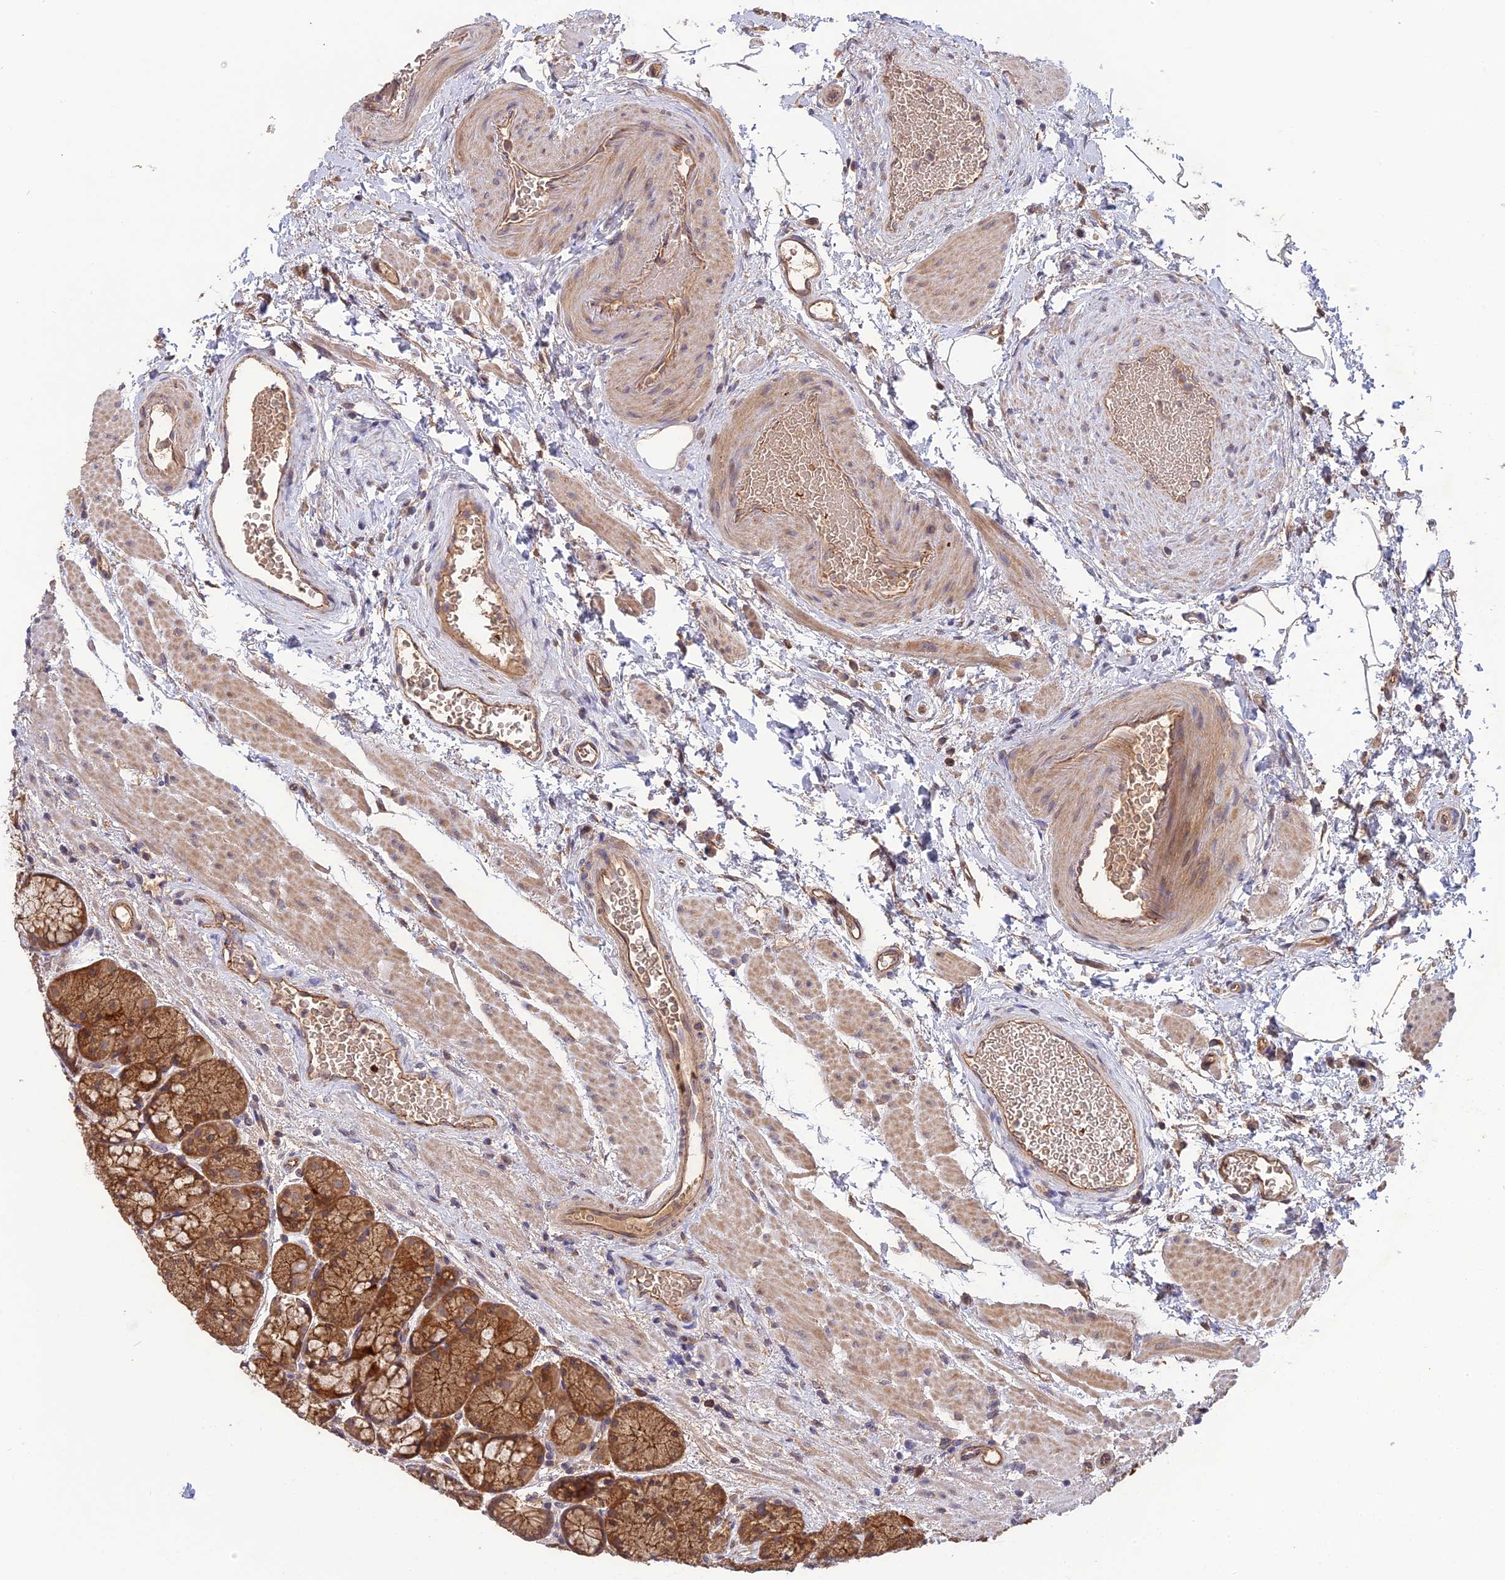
{"staining": {"intensity": "strong", "quantity": ">75%", "location": "cytoplasmic/membranous"}, "tissue": "stomach", "cell_type": "Glandular cells", "image_type": "normal", "snomed": [{"axis": "morphology", "description": "Normal tissue, NOS"}, {"axis": "topography", "description": "Stomach"}], "caption": "Human stomach stained for a protein (brown) displays strong cytoplasmic/membranous positive expression in about >75% of glandular cells.", "gene": "ARHGAP40", "patient": {"sex": "male", "age": 63}}